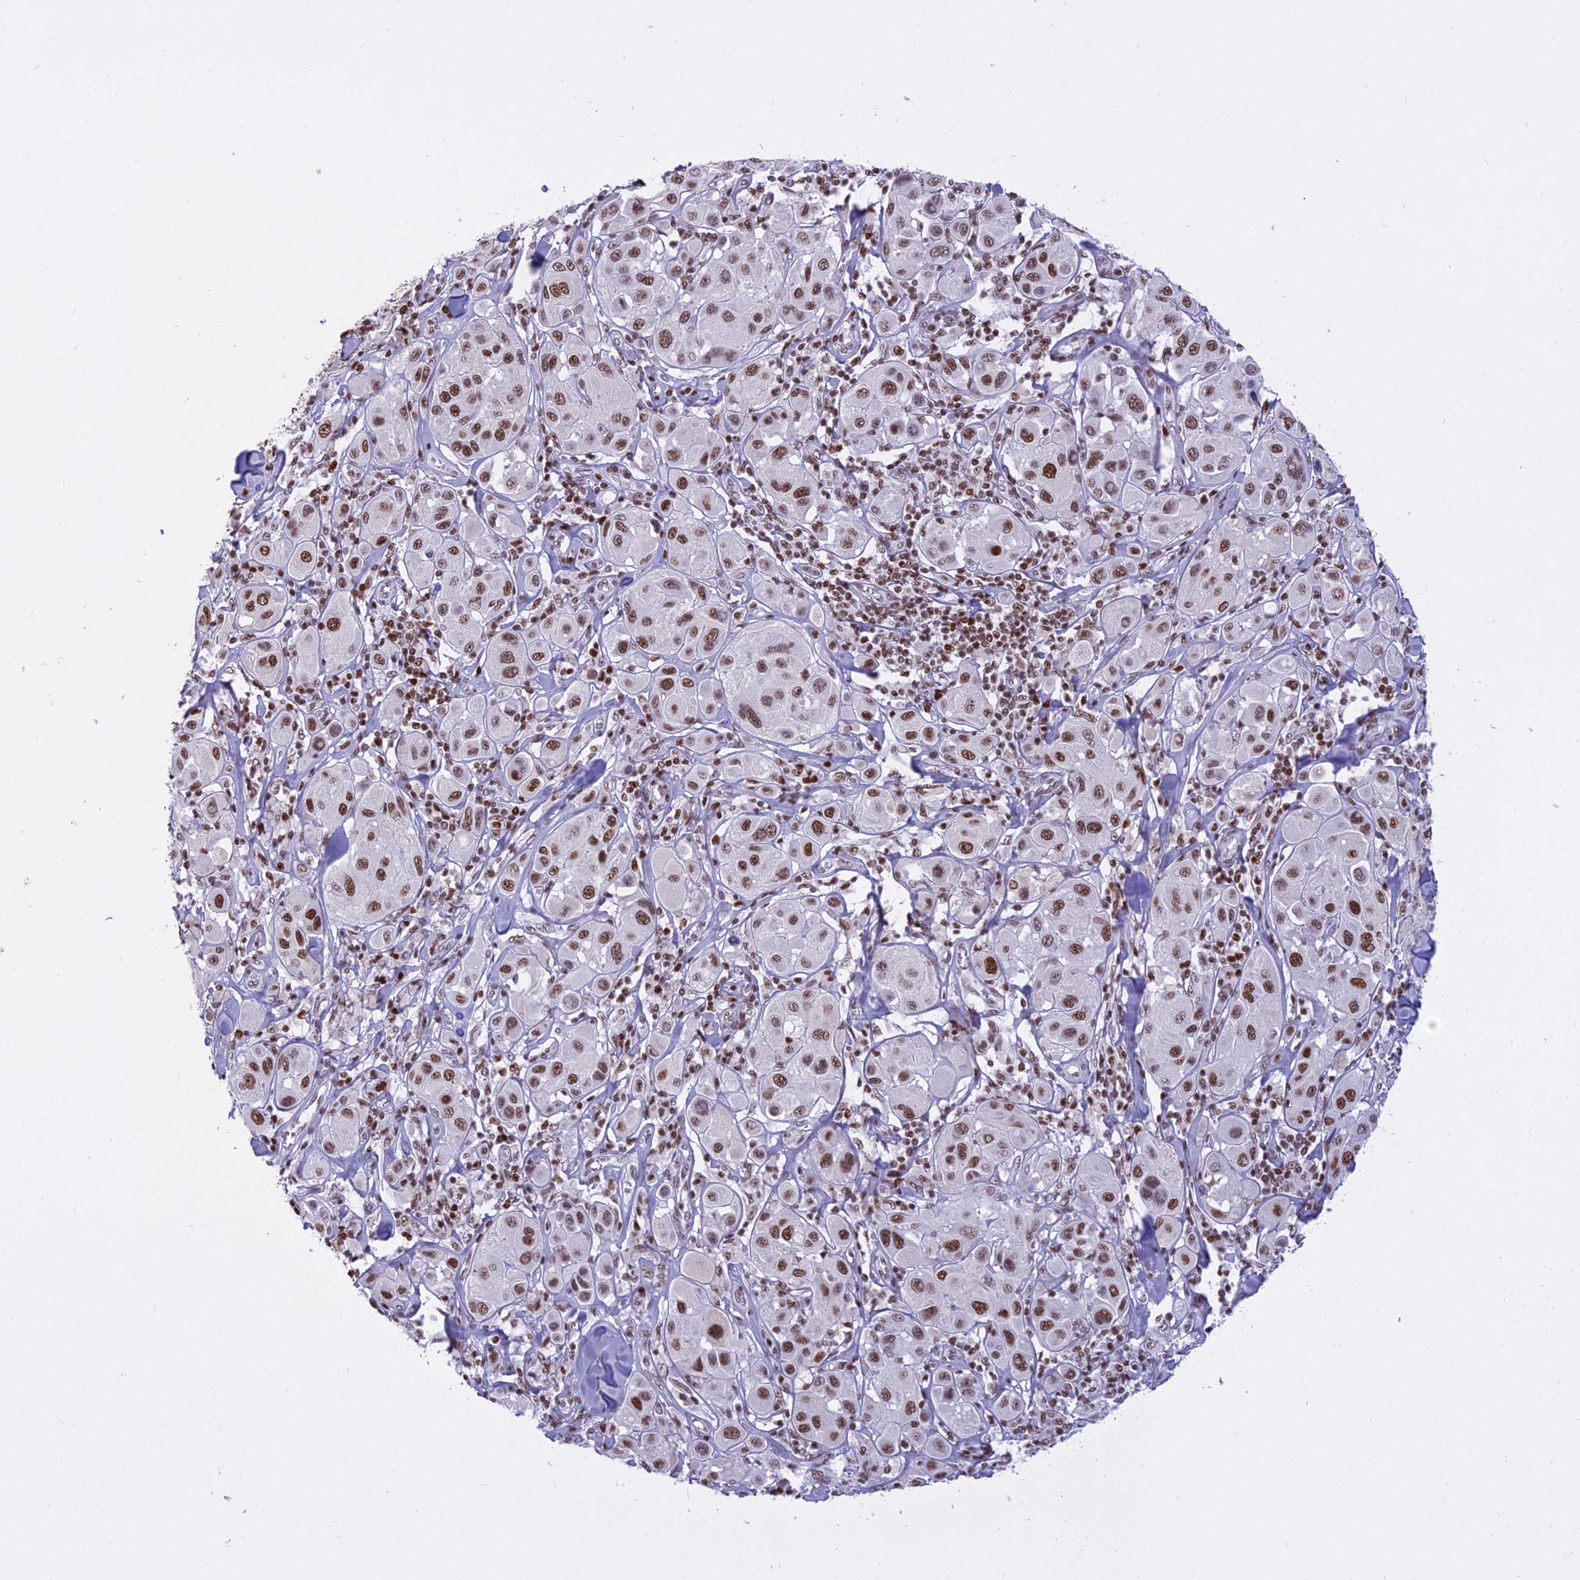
{"staining": {"intensity": "moderate", "quantity": ">75%", "location": "nuclear"}, "tissue": "melanoma", "cell_type": "Tumor cells", "image_type": "cancer", "snomed": [{"axis": "morphology", "description": "Malignant melanoma, Metastatic site"}, {"axis": "topography", "description": "Skin"}], "caption": "The immunohistochemical stain labels moderate nuclear positivity in tumor cells of melanoma tissue.", "gene": "PARP1", "patient": {"sex": "male", "age": 41}}